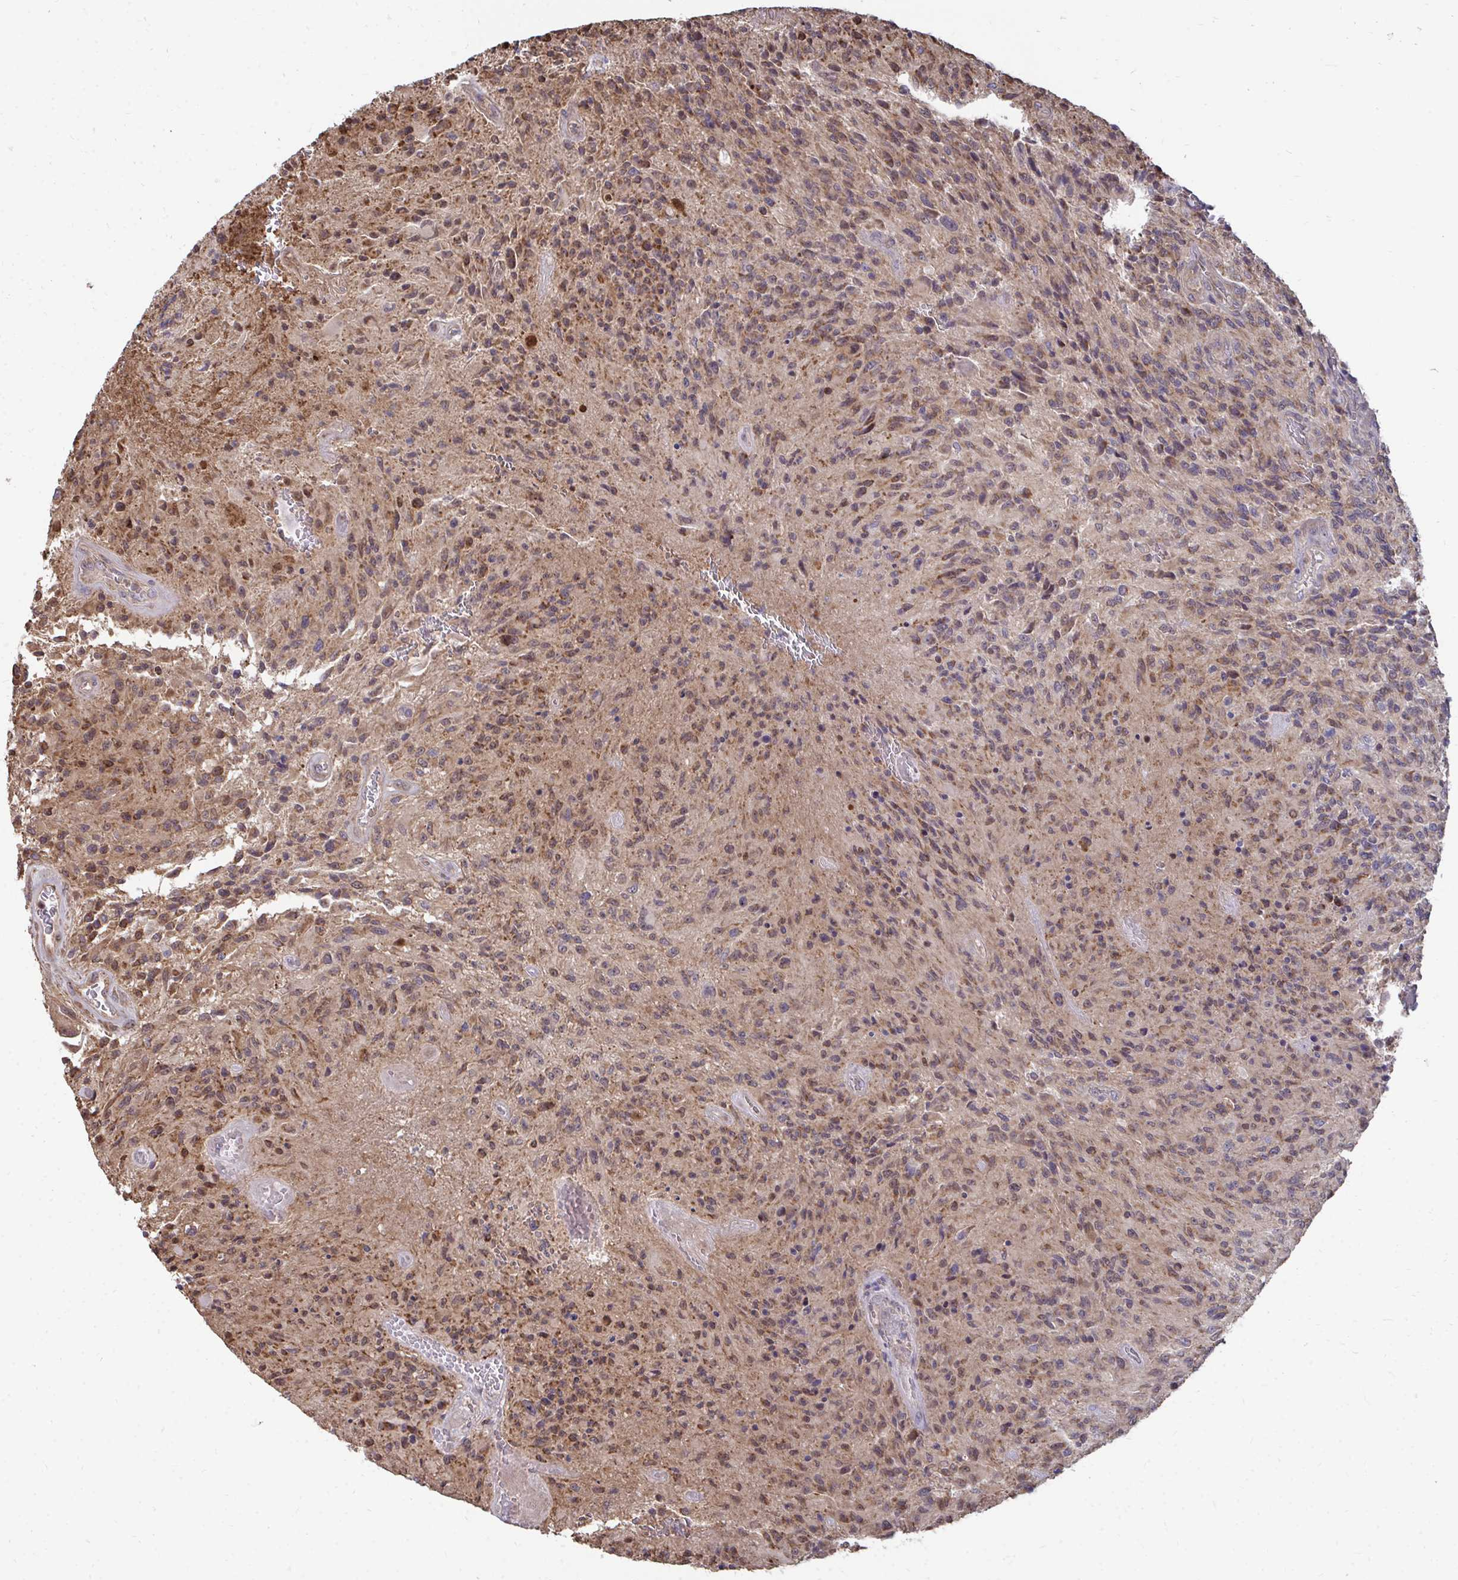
{"staining": {"intensity": "moderate", "quantity": ">75%", "location": "cytoplasmic/membranous"}, "tissue": "glioma", "cell_type": "Tumor cells", "image_type": "cancer", "snomed": [{"axis": "morphology", "description": "Normal tissue, NOS"}, {"axis": "morphology", "description": "Glioma, malignant, High grade"}, {"axis": "topography", "description": "Cerebral cortex"}], "caption": "Protein staining reveals moderate cytoplasmic/membranous expression in about >75% of tumor cells in malignant high-grade glioma.", "gene": "DNAJA2", "patient": {"sex": "male", "age": 56}}